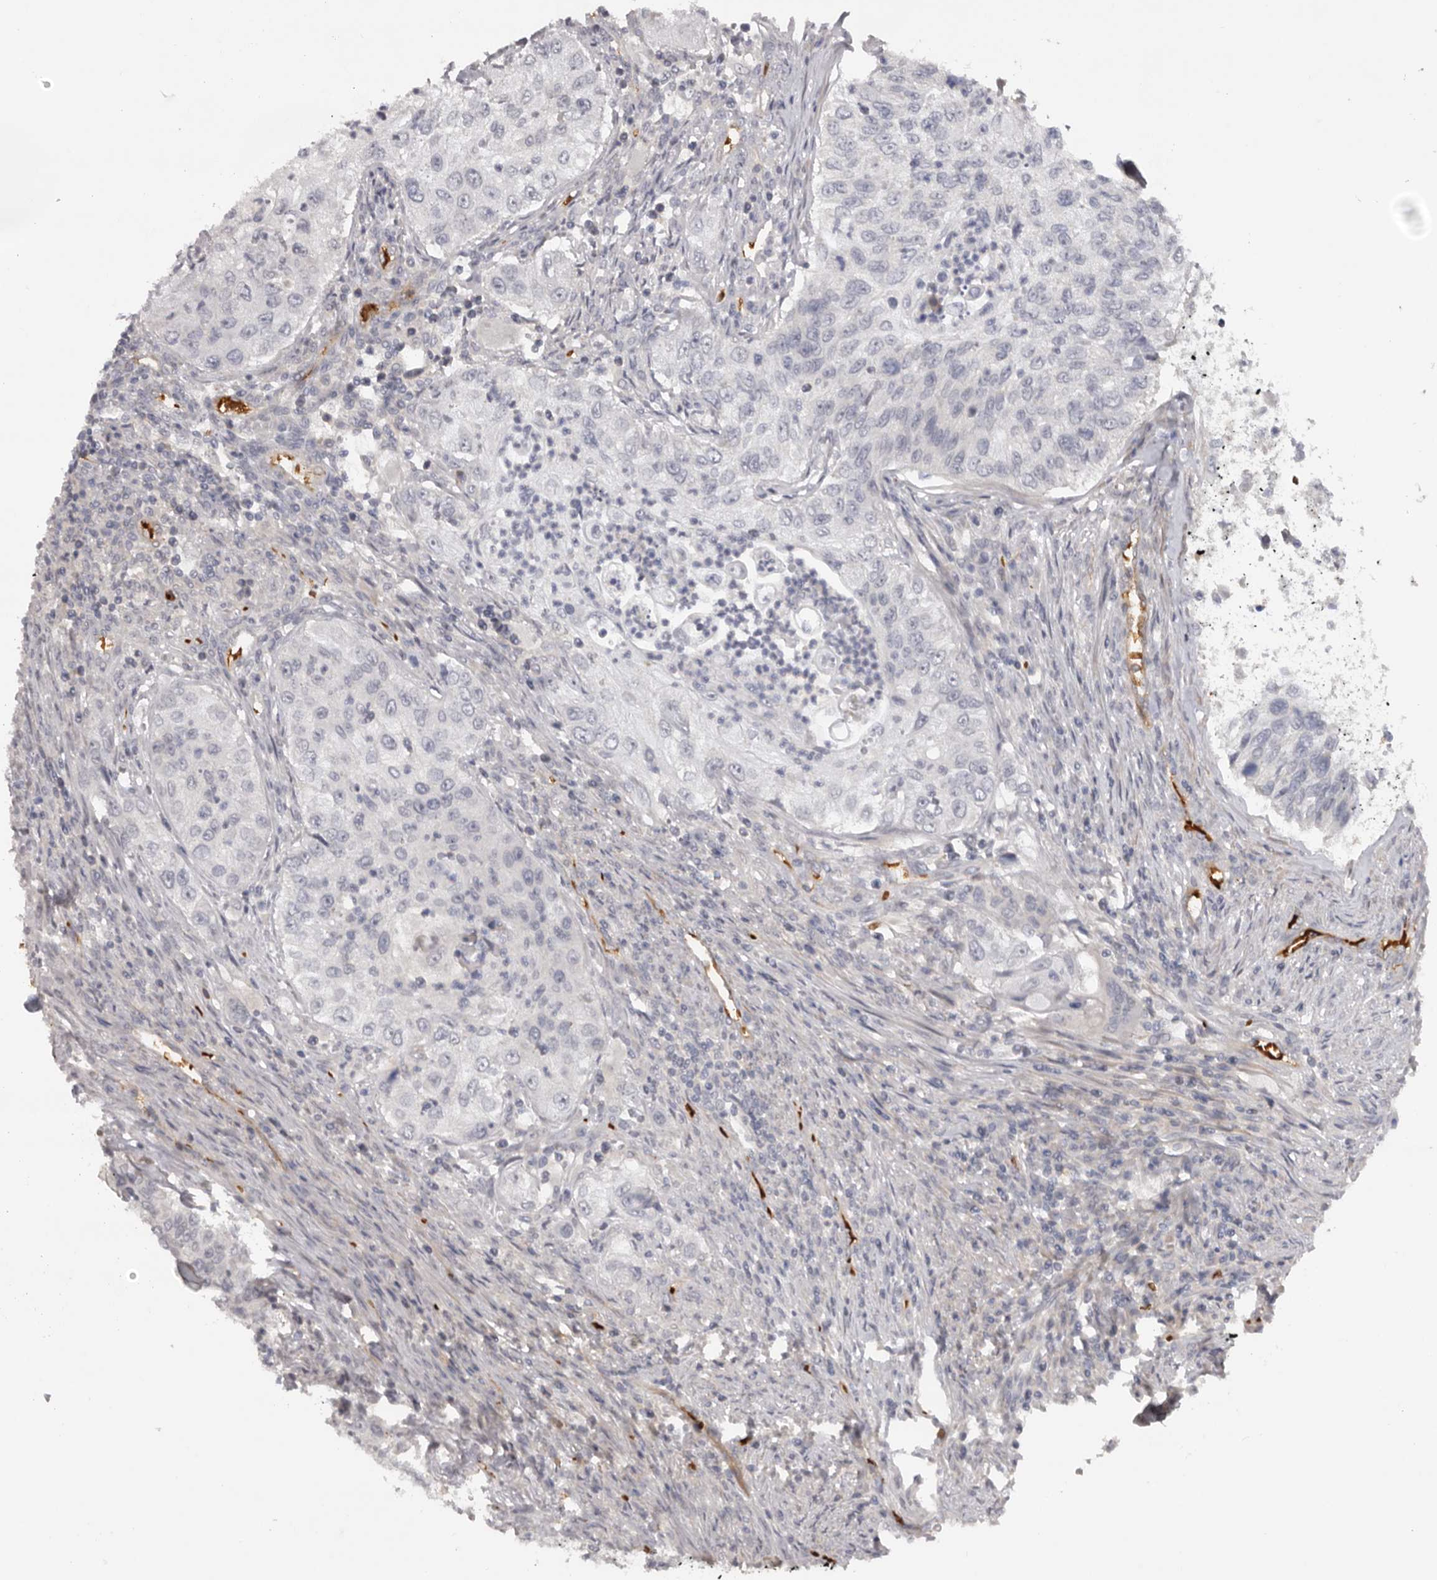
{"staining": {"intensity": "negative", "quantity": "none", "location": "none"}, "tissue": "urothelial cancer", "cell_type": "Tumor cells", "image_type": "cancer", "snomed": [{"axis": "morphology", "description": "Urothelial carcinoma, High grade"}, {"axis": "topography", "description": "Urinary bladder"}], "caption": "Histopathology image shows no protein positivity in tumor cells of high-grade urothelial carcinoma tissue. The staining was performed using DAB (3,3'-diaminobenzidine) to visualize the protein expression in brown, while the nuclei were stained in blue with hematoxylin (Magnification: 20x).", "gene": "TNR", "patient": {"sex": "female", "age": 60}}